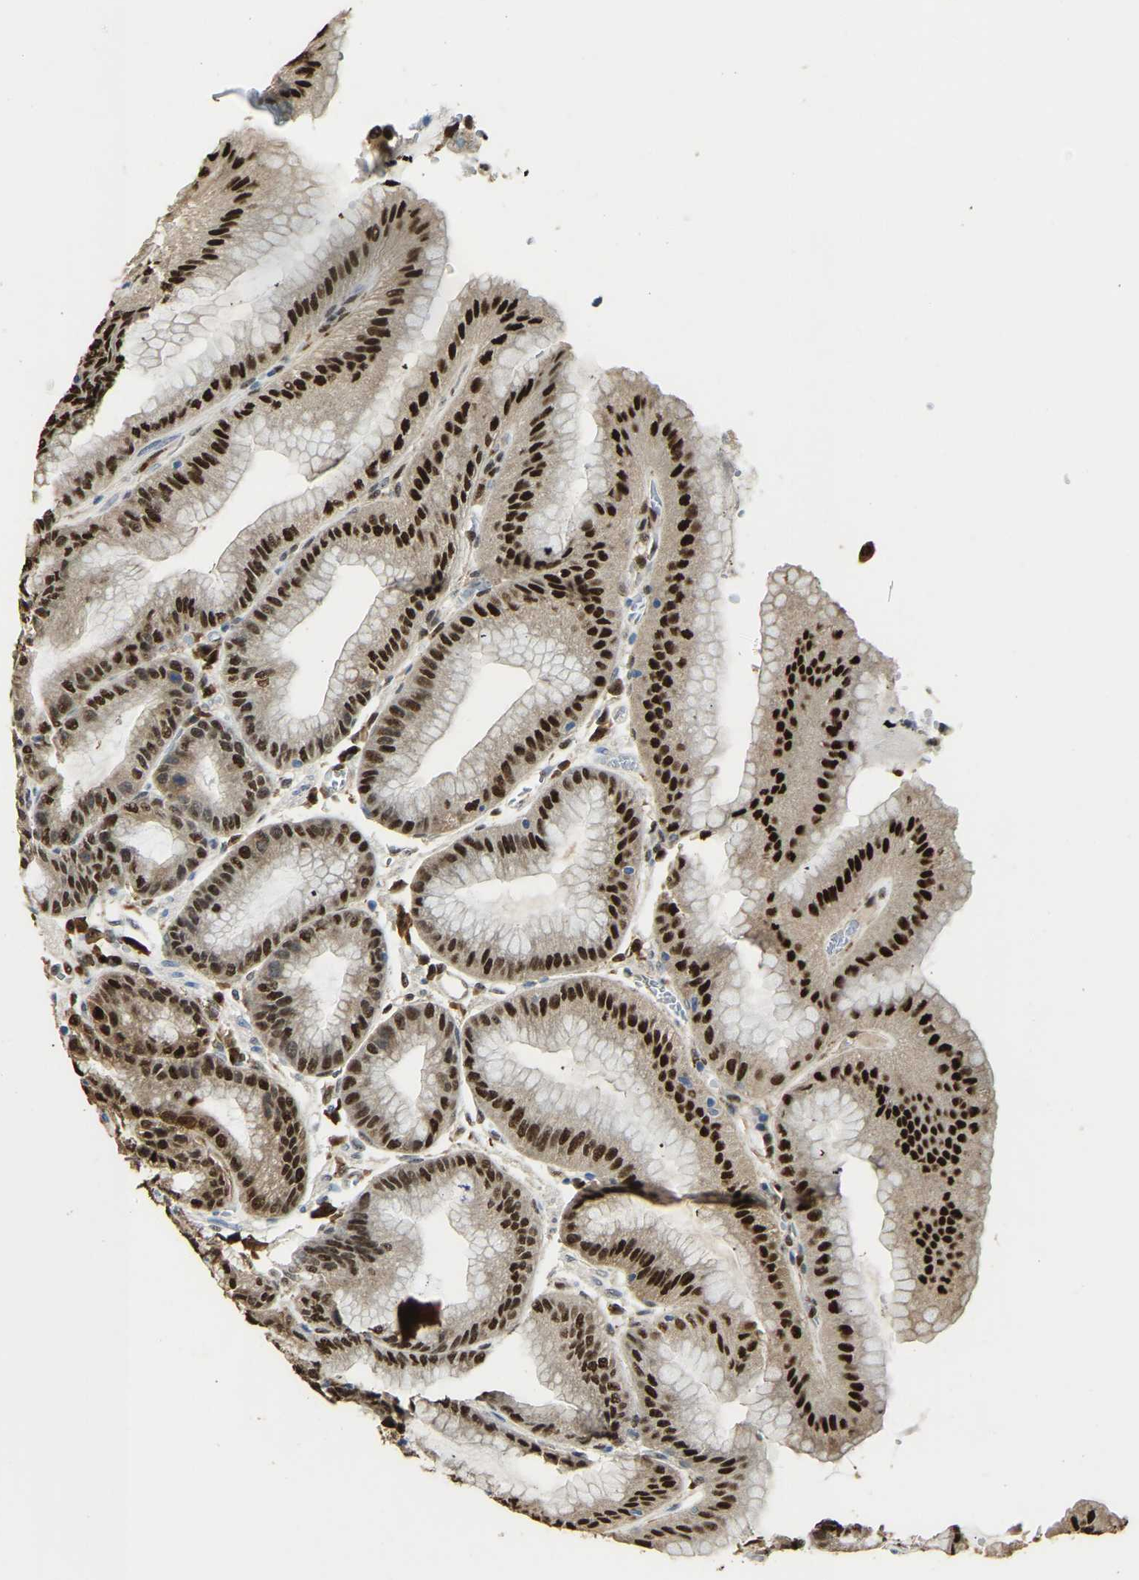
{"staining": {"intensity": "strong", "quantity": ">75%", "location": "cytoplasmic/membranous,nuclear"}, "tissue": "stomach", "cell_type": "Glandular cells", "image_type": "normal", "snomed": [{"axis": "morphology", "description": "Normal tissue, NOS"}, {"axis": "topography", "description": "Stomach, lower"}], "caption": "A brown stain labels strong cytoplasmic/membranous,nuclear expression of a protein in glandular cells of benign stomach.", "gene": "NANS", "patient": {"sex": "male", "age": 71}}